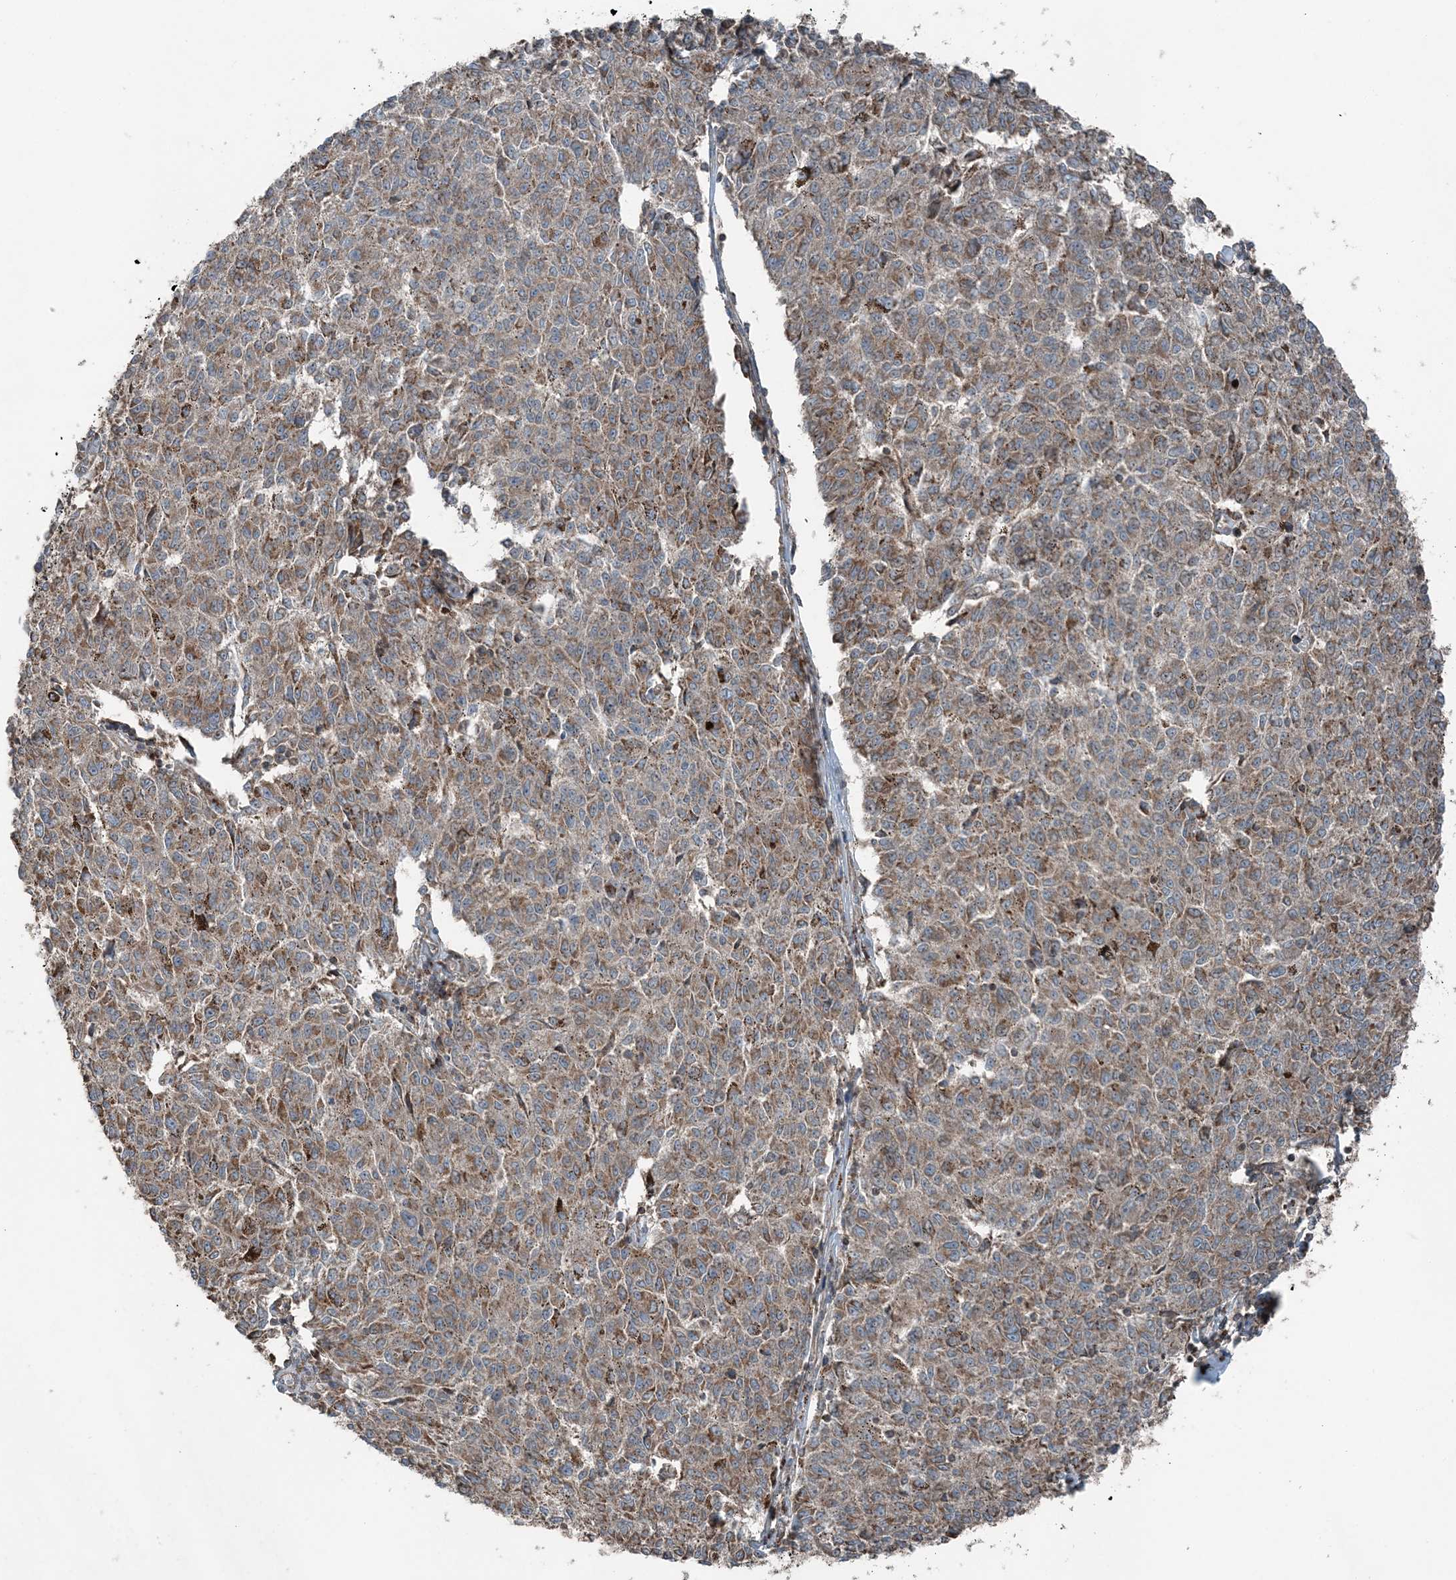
{"staining": {"intensity": "moderate", "quantity": ">75%", "location": "cytoplasmic/membranous"}, "tissue": "melanoma", "cell_type": "Tumor cells", "image_type": "cancer", "snomed": [{"axis": "morphology", "description": "Malignant melanoma, NOS"}, {"axis": "topography", "description": "Skin"}], "caption": "There is medium levels of moderate cytoplasmic/membranous expression in tumor cells of melanoma, as demonstrated by immunohistochemical staining (brown color).", "gene": "KY", "patient": {"sex": "female", "age": 72}}